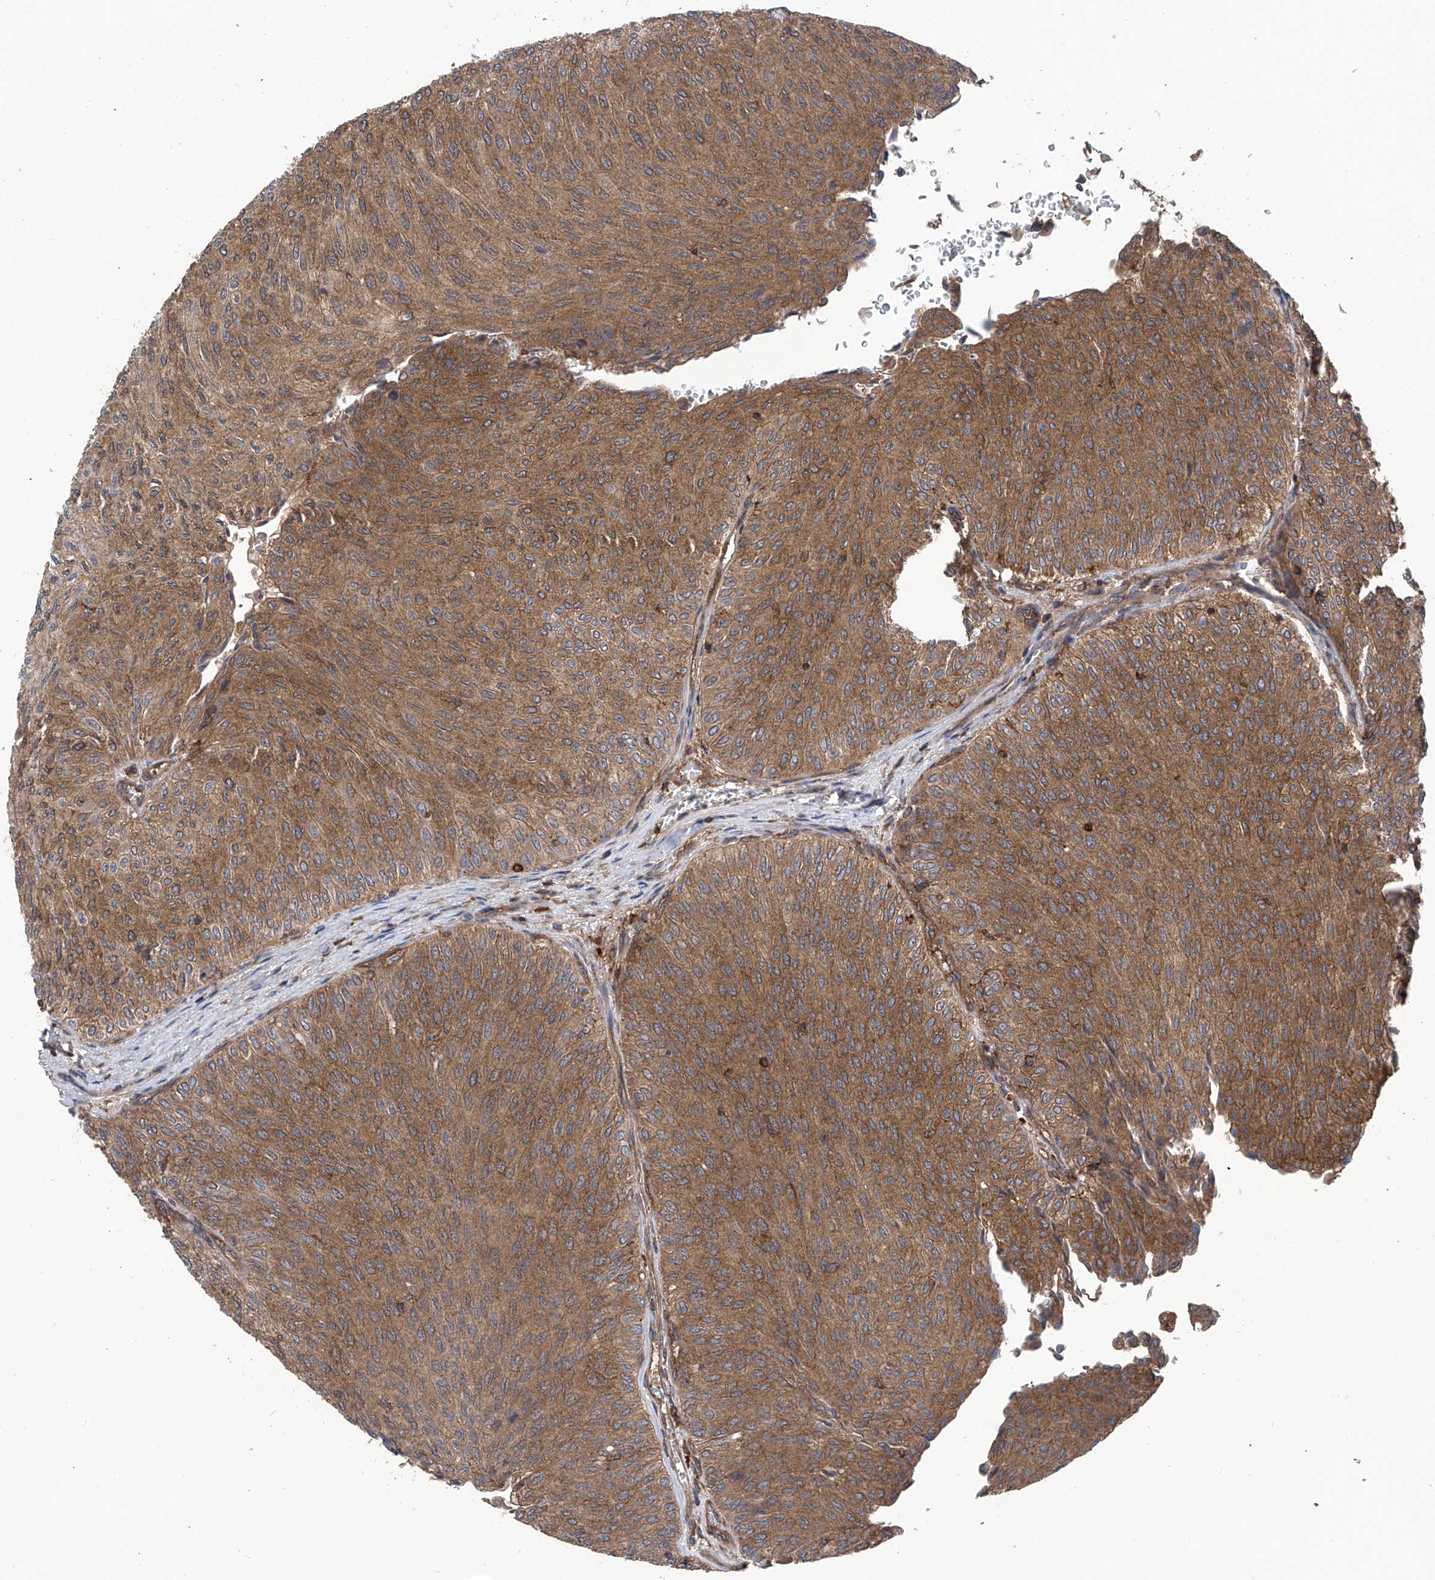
{"staining": {"intensity": "moderate", "quantity": ">75%", "location": "cytoplasmic/membranous"}, "tissue": "urothelial cancer", "cell_type": "Tumor cells", "image_type": "cancer", "snomed": [{"axis": "morphology", "description": "Urothelial carcinoma, Low grade"}, {"axis": "topography", "description": "Urinary bladder"}], "caption": "DAB (3,3'-diaminobenzidine) immunohistochemical staining of urothelial cancer demonstrates moderate cytoplasmic/membranous protein positivity in approximately >75% of tumor cells. The staining was performed using DAB, with brown indicating positive protein expression. Nuclei are stained blue with hematoxylin.", "gene": "SMAP1", "patient": {"sex": "male", "age": 78}}